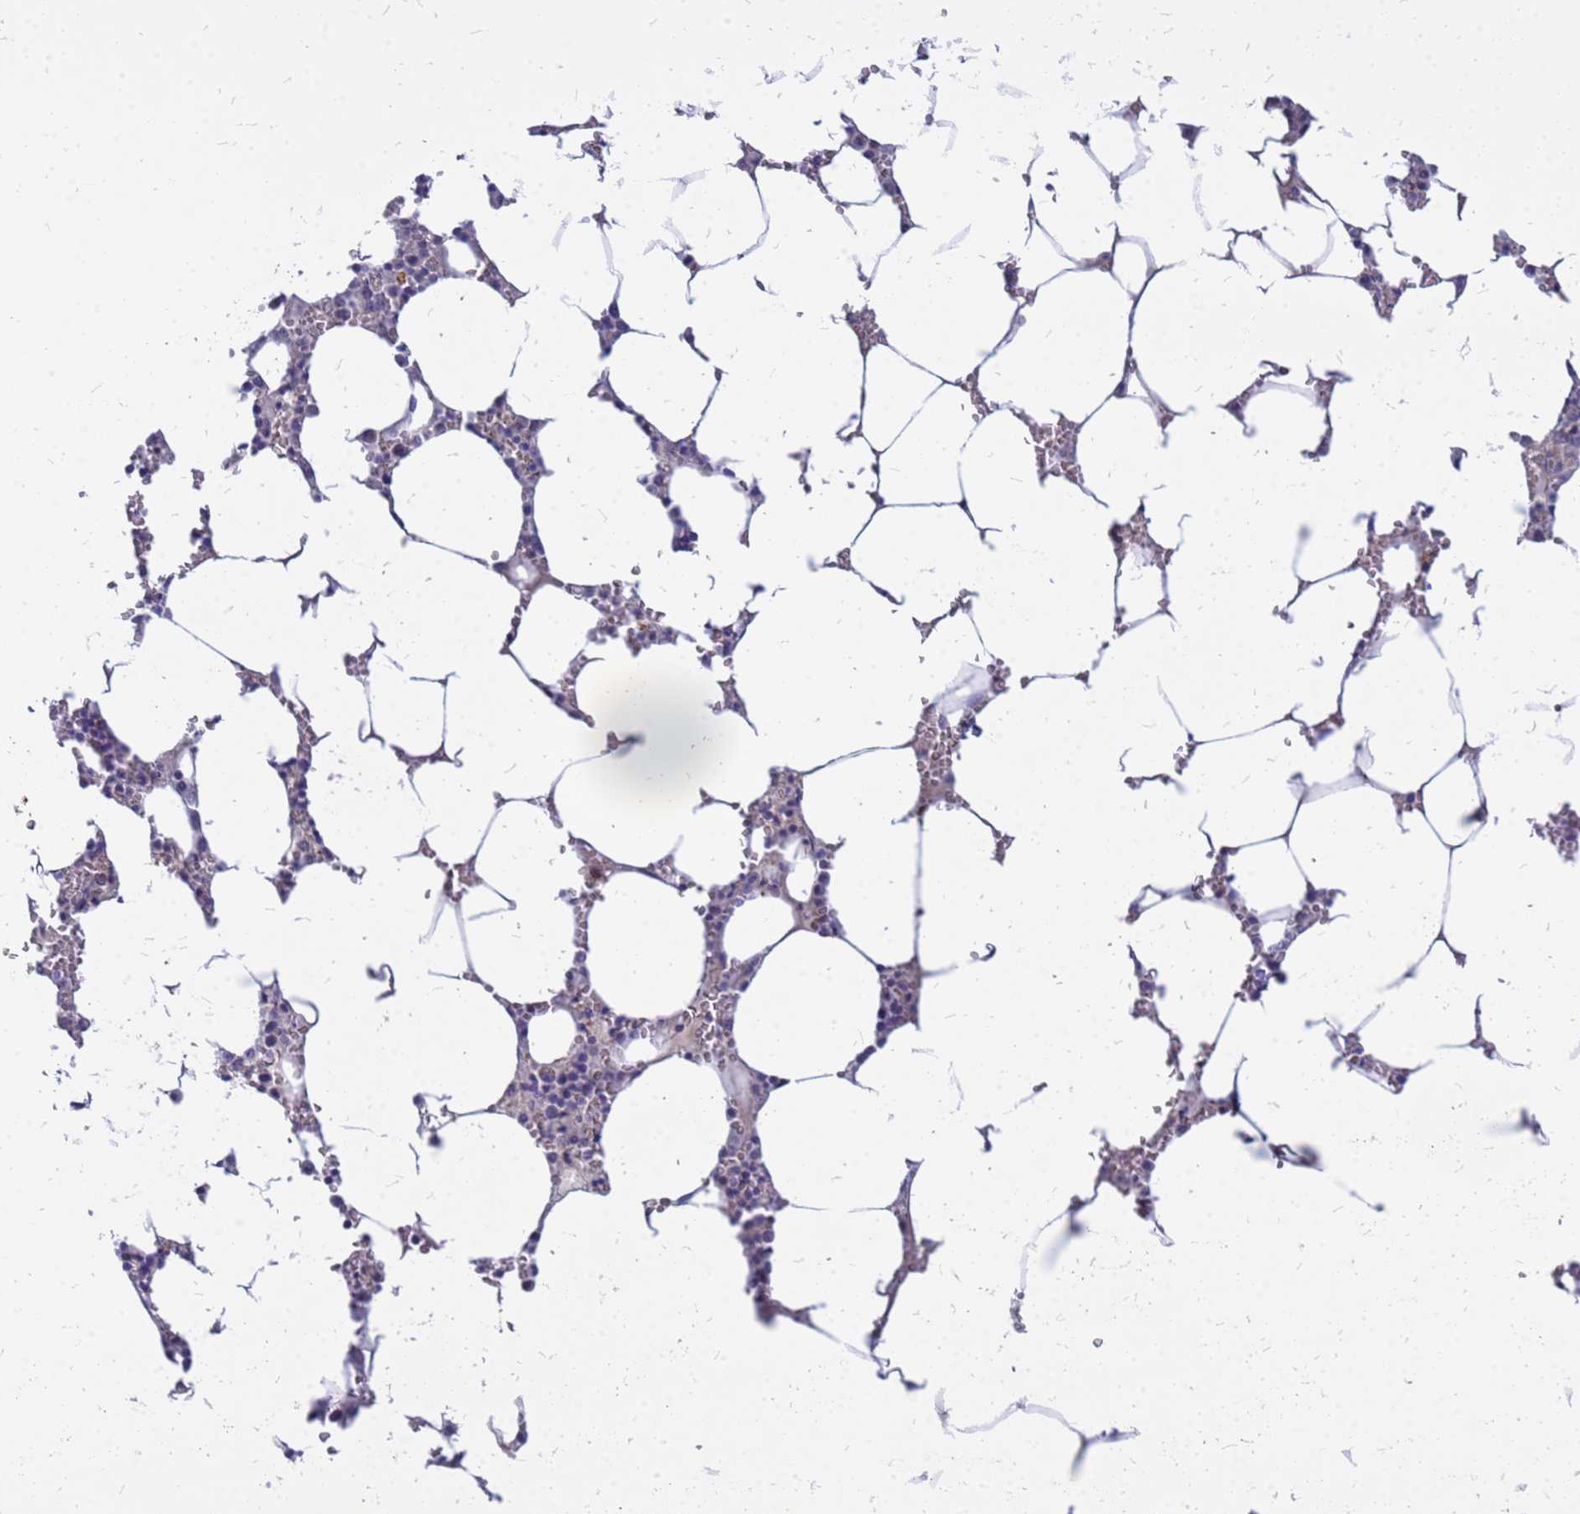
{"staining": {"intensity": "negative", "quantity": "none", "location": "none"}, "tissue": "bone marrow", "cell_type": "Hematopoietic cells", "image_type": "normal", "snomed": [{"axis": "morphology", "description": "Normal tissue, NOS"}, {"axis": "topography", "description": "Bone marrow"}], "caption": "High magnification brightfield microscopy of normal bone marrow stained with DAB (3,3'-diaminobenzidine) (brown) and counterstained with hematoxylin (blue): hematopoietic cells show no significant expression.", "gene": "SRGAP3", "patient": {"sex": "male", "age": 70}}